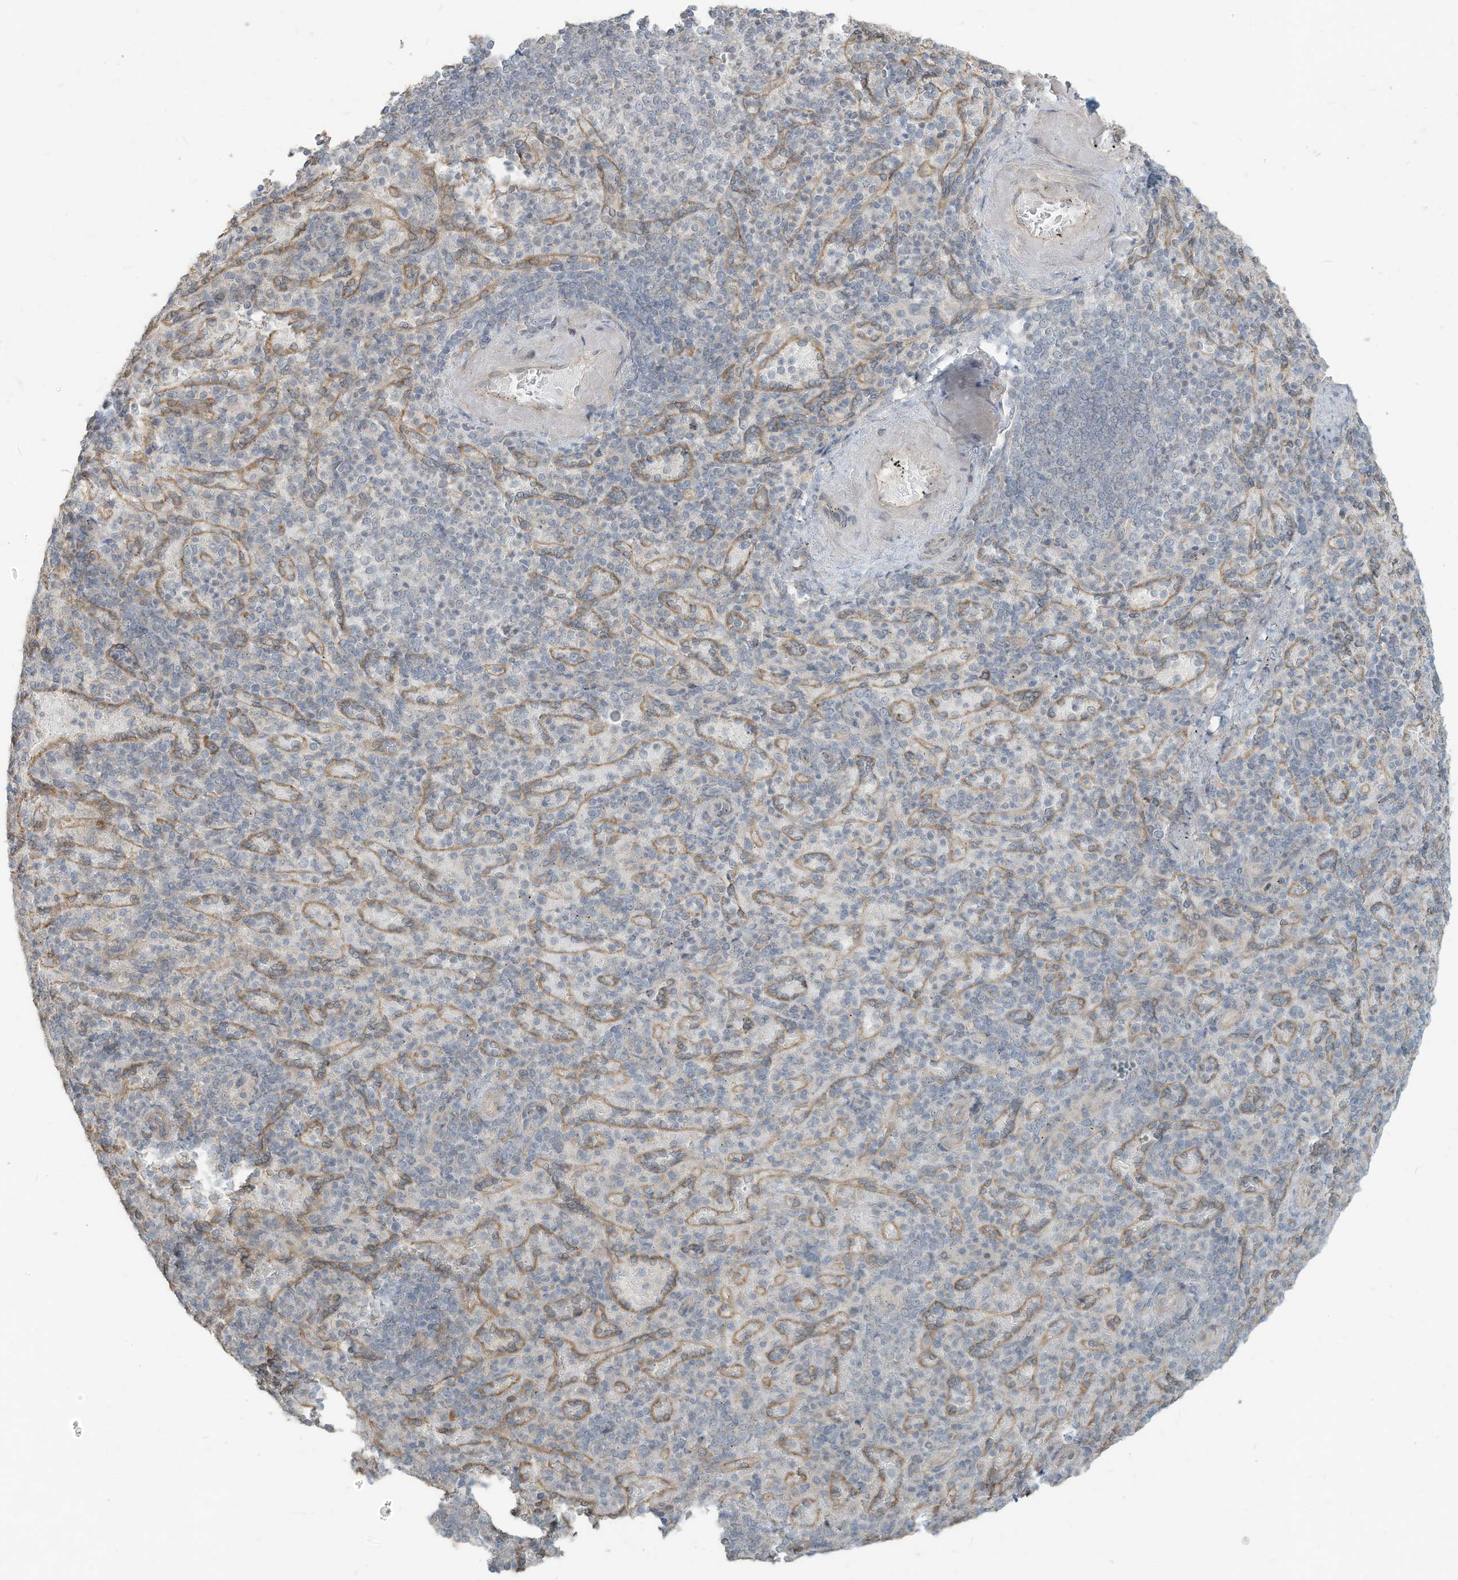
{"staining": {"intensity": "negative", "quantity": "none", "location": "none"}, "tissue": "spleen", "cell_type": "Cells in red pulp", "image_type": "normal", "snomed": [{"axis": "morphology", "description": "Normal tissue, NOS"}, {"axis": "topography", "description": "Spleen"}], "caption": "Cells in red pulp show no significant protein positivity in unremarkable spleen.", "gene": "MAGIX", "patient": {"sex": "female", "age": 74}}